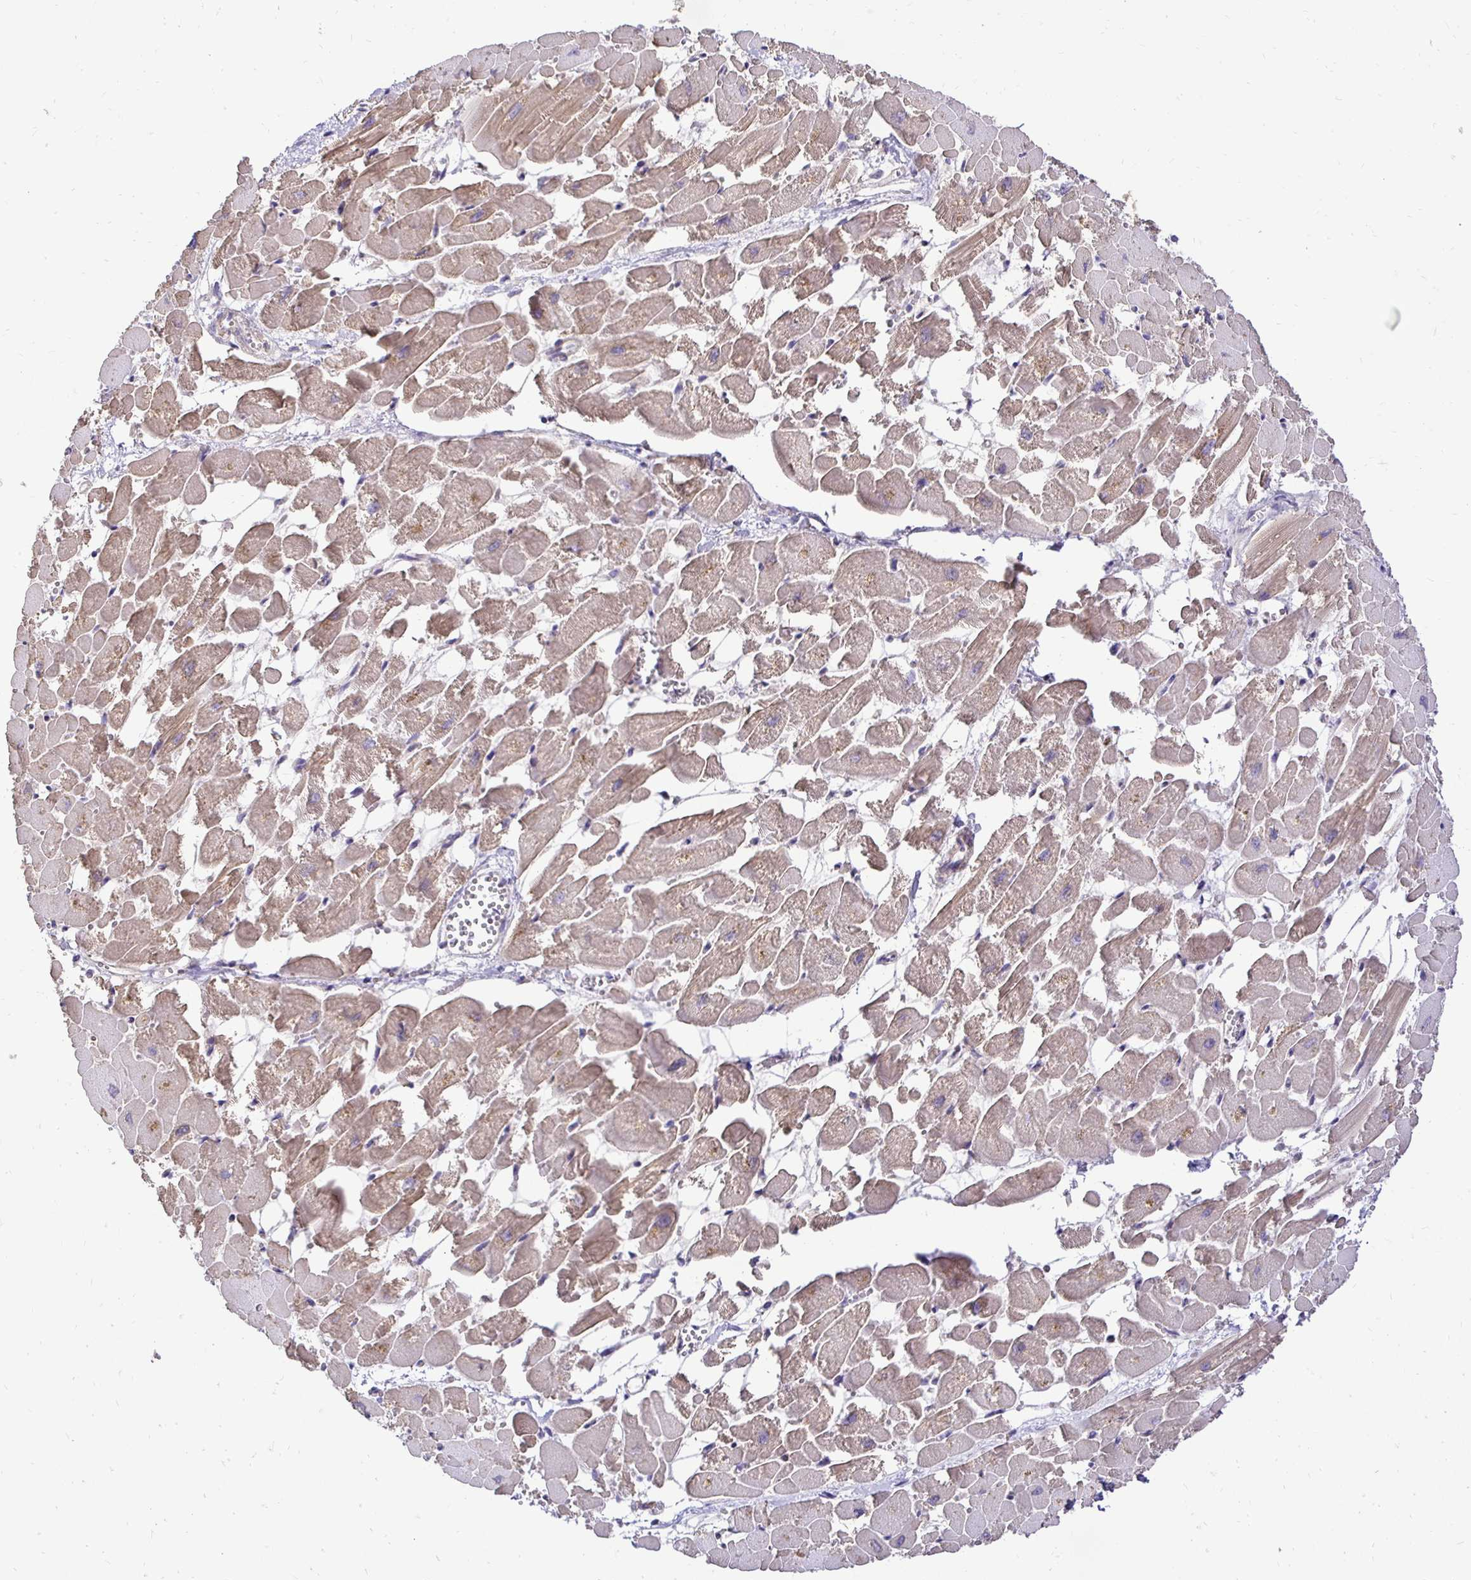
{"staining": {"intensity": "weak", "quantity": ">75%", "location": "cytoplasmic/membranous"}, "tissue": "heart muscle", "cell_type": "Cardiomyocytes", "image_type": "normal", "snomed": [{"axis": "morphology", "description": "Normal tissue, NOS"}, {"axis": "topography", "description": "Heart"}], "caption": "Protein staining exhibits weak cytoplasmic/membranous positivity in approximately >75% of cardiomyocytes in benign heart muscle.", "gene": "SLC9A1", "patient": {"sex": "female", "age": 52}}